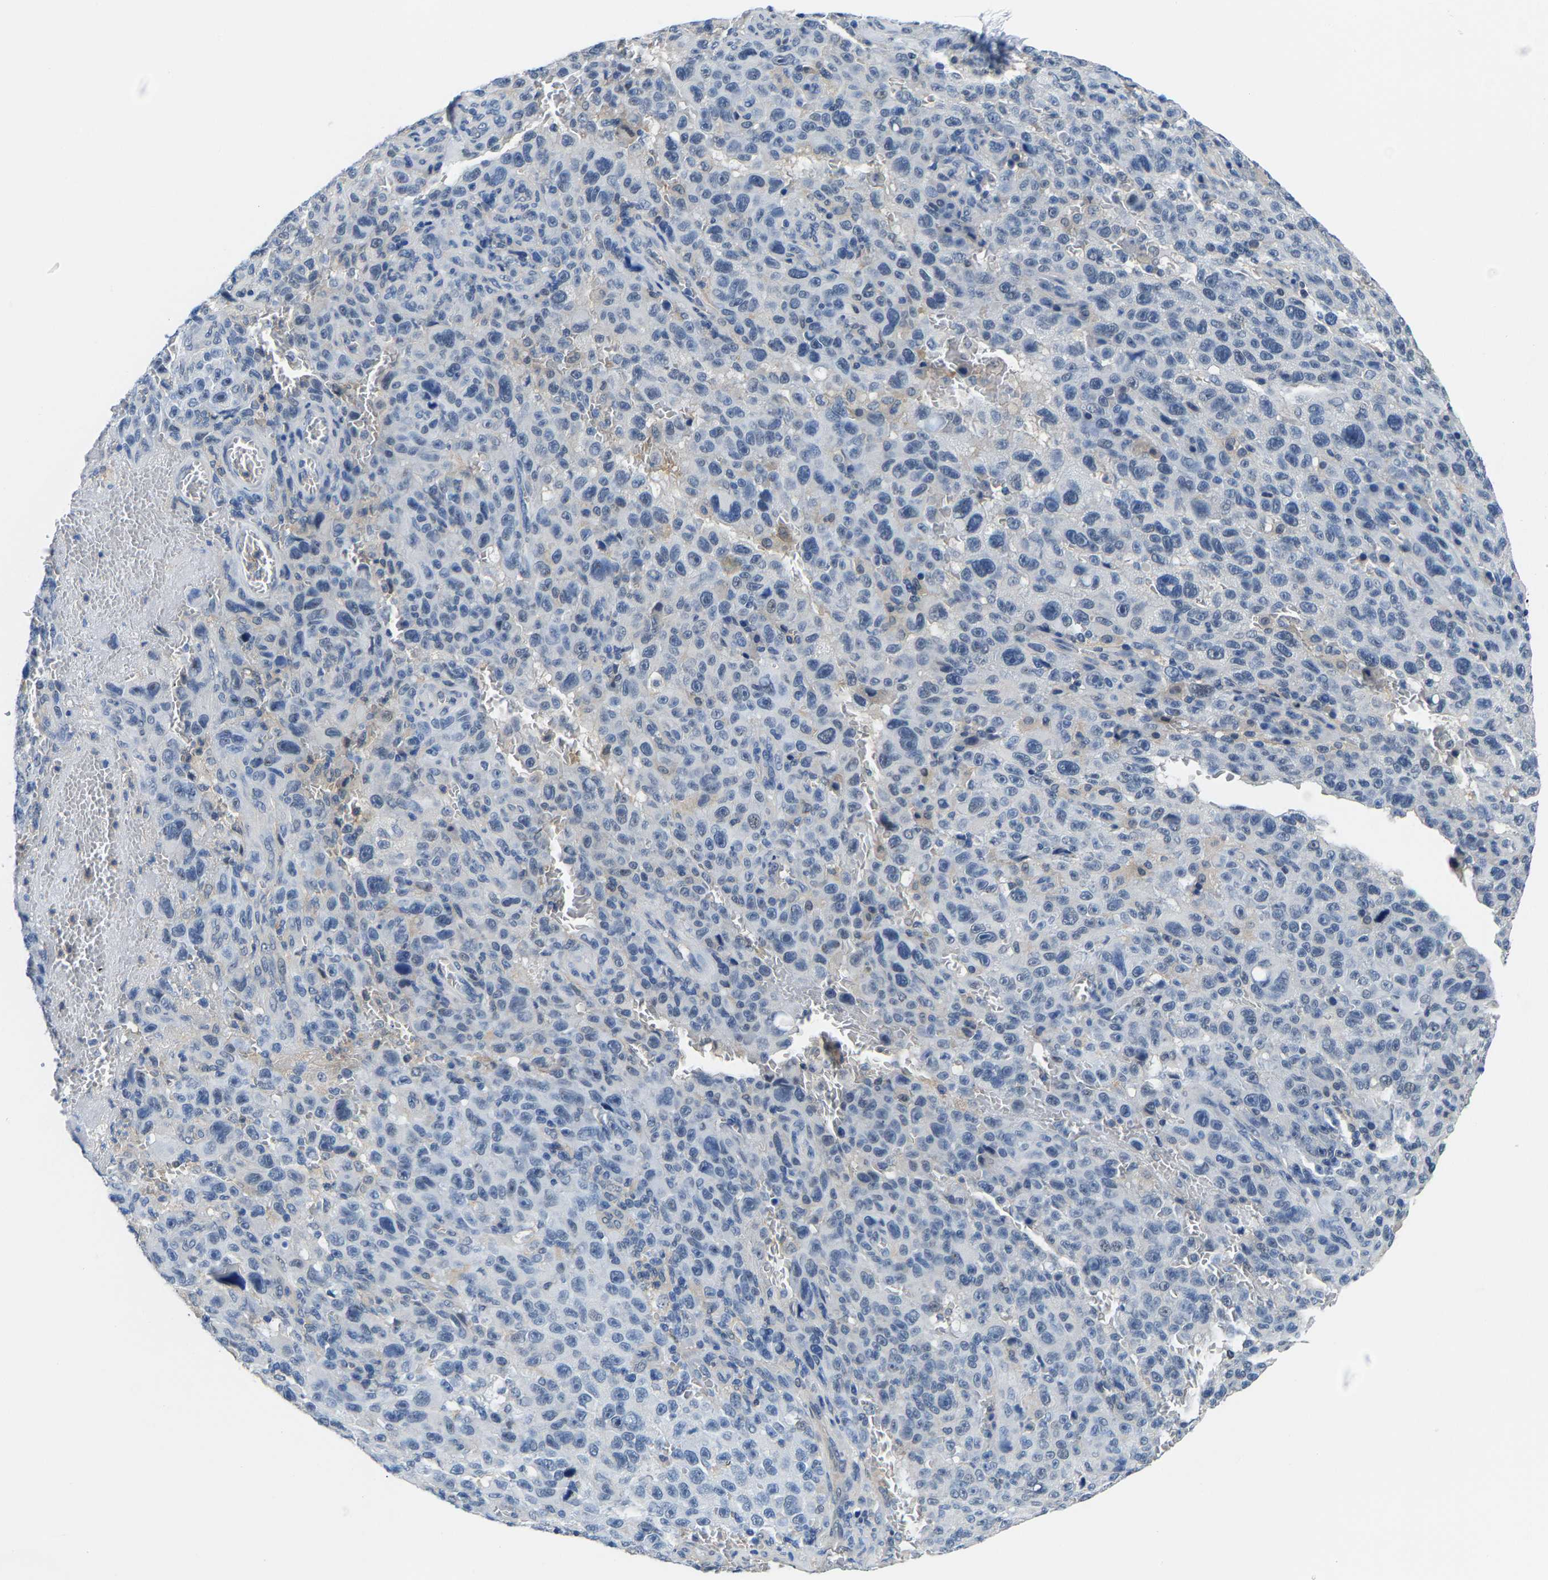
{"staining": {"intensity": "negative", "quantity": "none", "location": "none"}, "tissue": "melanoma", "cell_type": "Tumor cells", "image_type": "cancer", "snomed": [{"axis": "morphology", "description": "Malignant melanoma, NOS"}, {"axis": "topography", "description": "Skin"}], "caption": "Tumor cells show no significant protein expression in malignant melanoma.", "gene": "SSH3", "patient": {"sex": "female", "age": 82}}